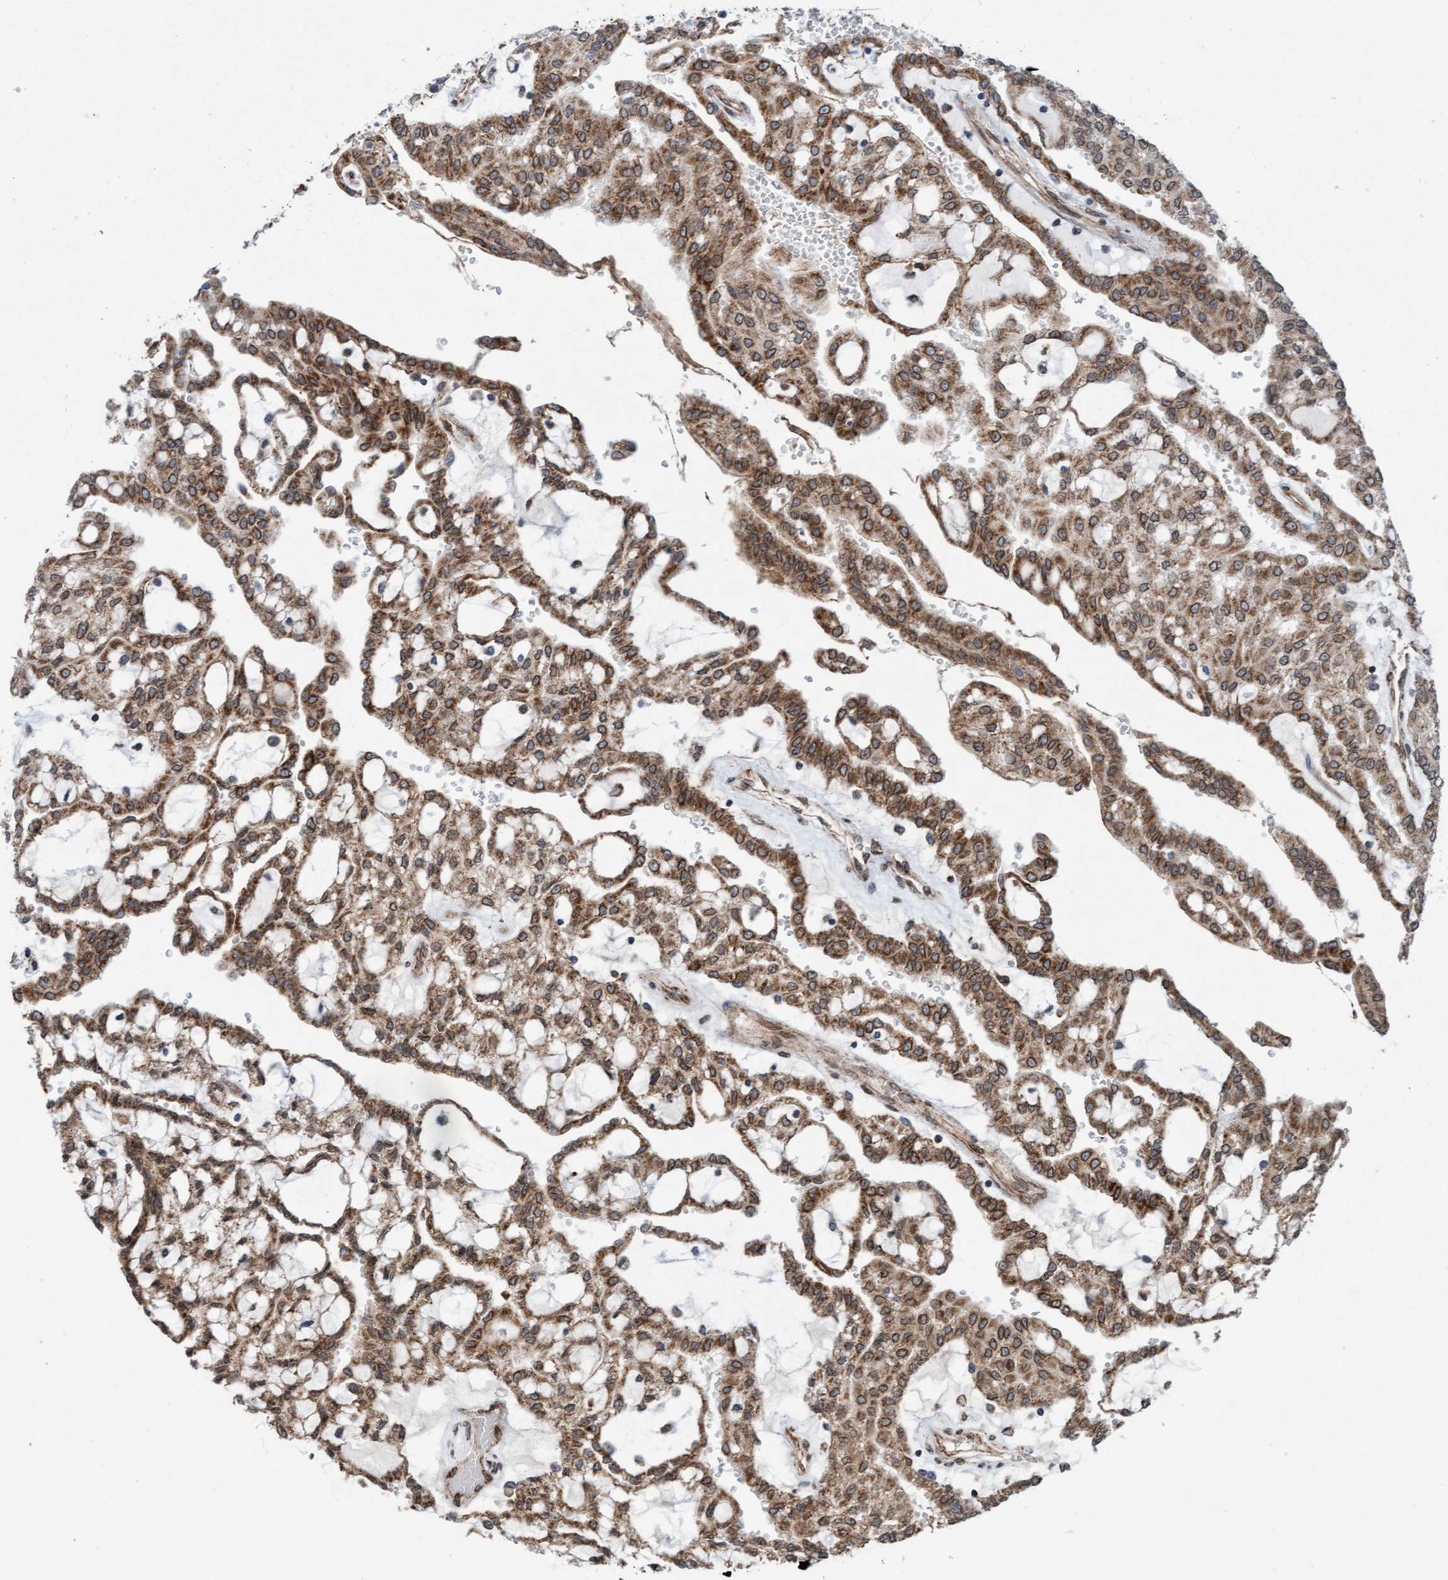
{"staining": {"intensity": "moderate", "quantity": ">75%", "location": "cytoplasmic/membranous"}, "tissue": "renal cancer", "cell_type": "Tumor cells", "image_type": "cancer", "snomed": [{"axis": "morphology", "description": "Adenocarcinoma, NOS"}, {"axis": "topography", "description": "Kidney"}], "caption": "A micrograph of renal adenocarcinoma stained for a protein shows moderate cytoplasmic/membranous brown staining in tumor cells.", "gene": "MRPS23", "patient": {"sex": "male", "age": 63}}